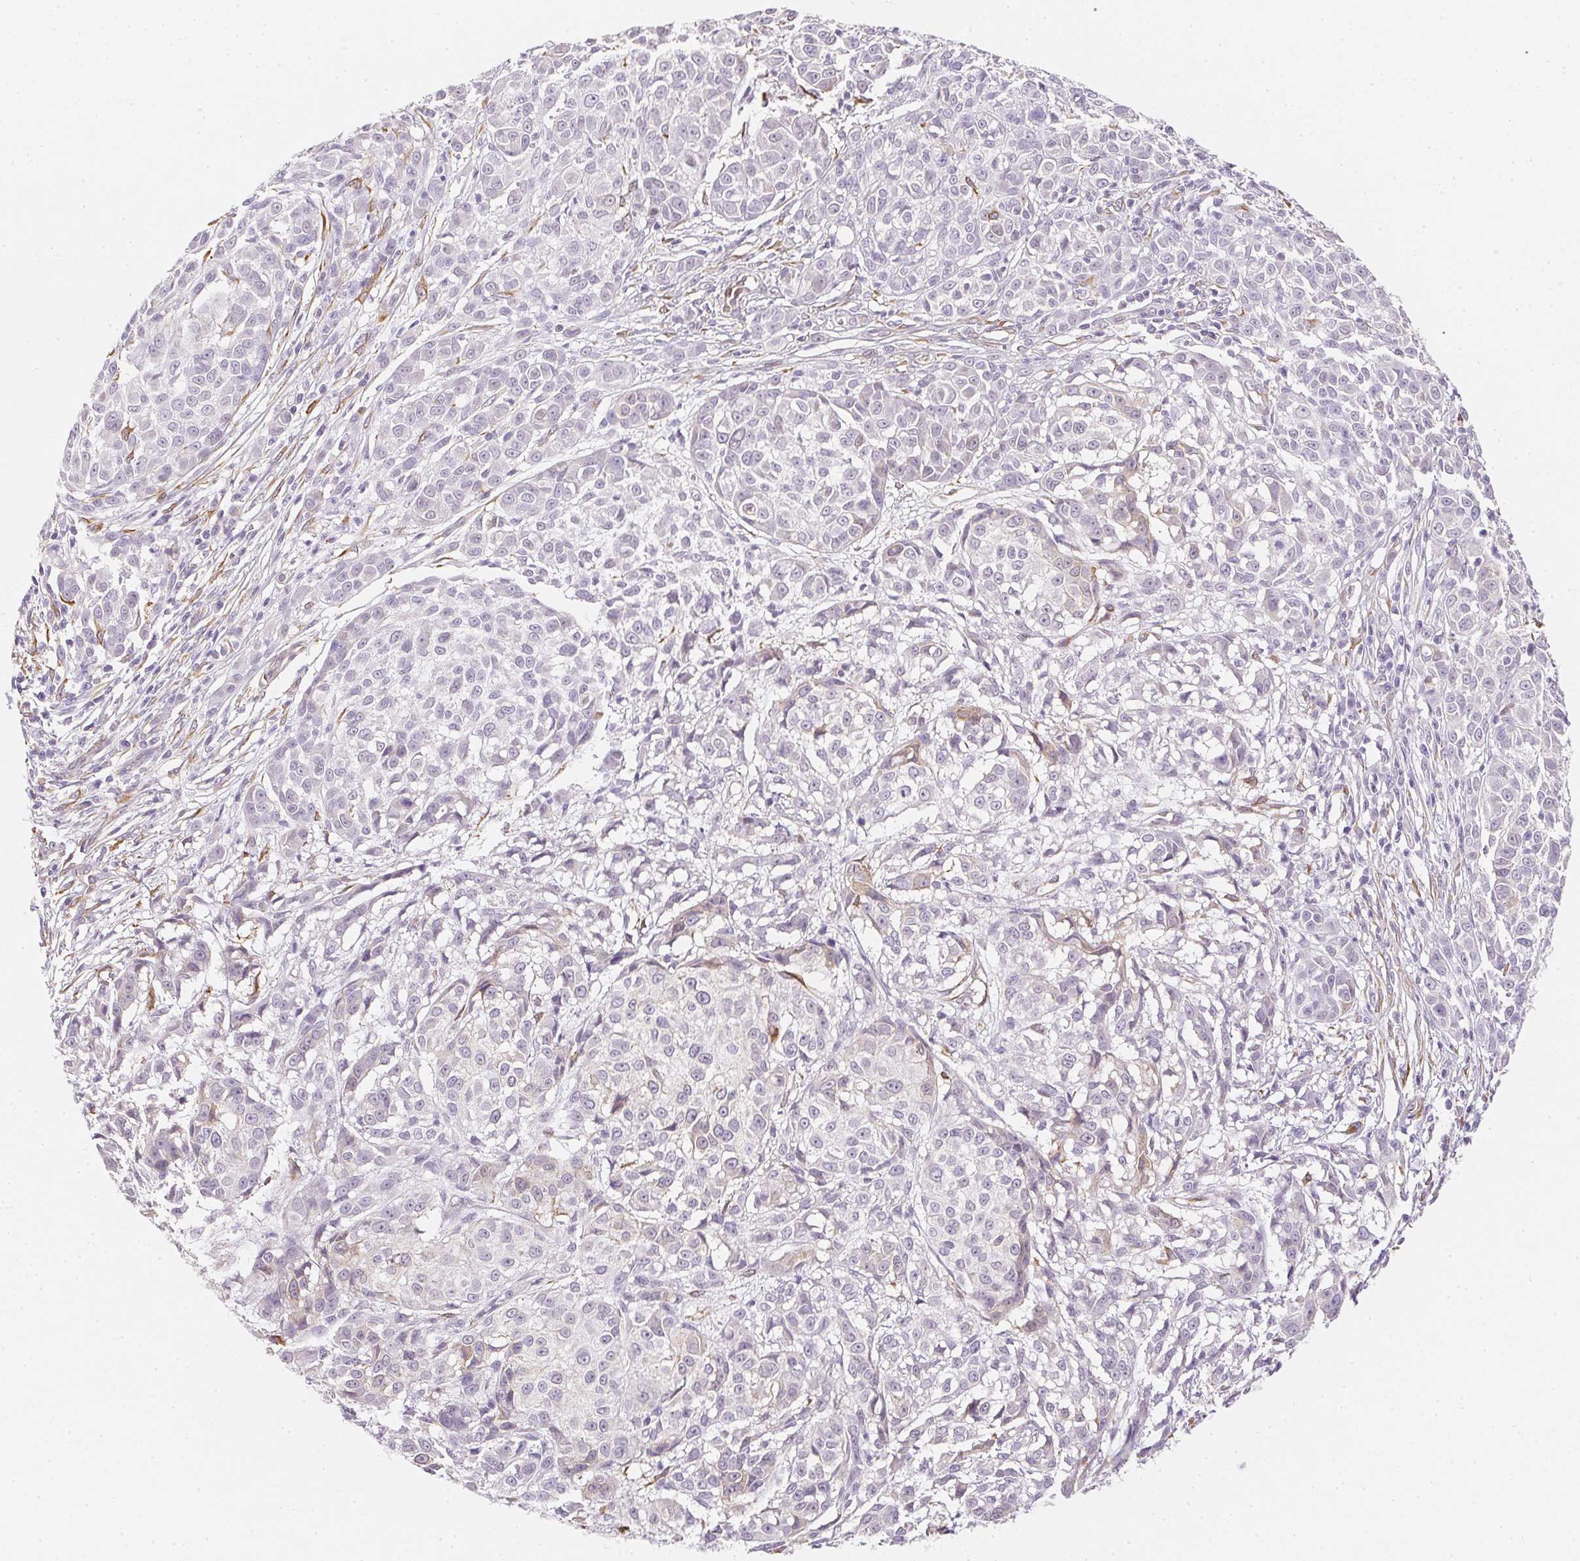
{"staining": {"intensity": "negative", "quantity": "none", "location": "none"}, "tissue": "melanoma", "cell_type": "Tumor cells", "image_type": "cancer", "snomed": [{"axis": "morphology", "description": "Malignant melanoma, NOS"}, {"axis": "topography", "description": "Skin"}], "caption": "Protein analysis of melanoma displays no significant expression in tumor cells.", "gene": "RSBN1", "patient": {"sex": "male", "age": 48}}